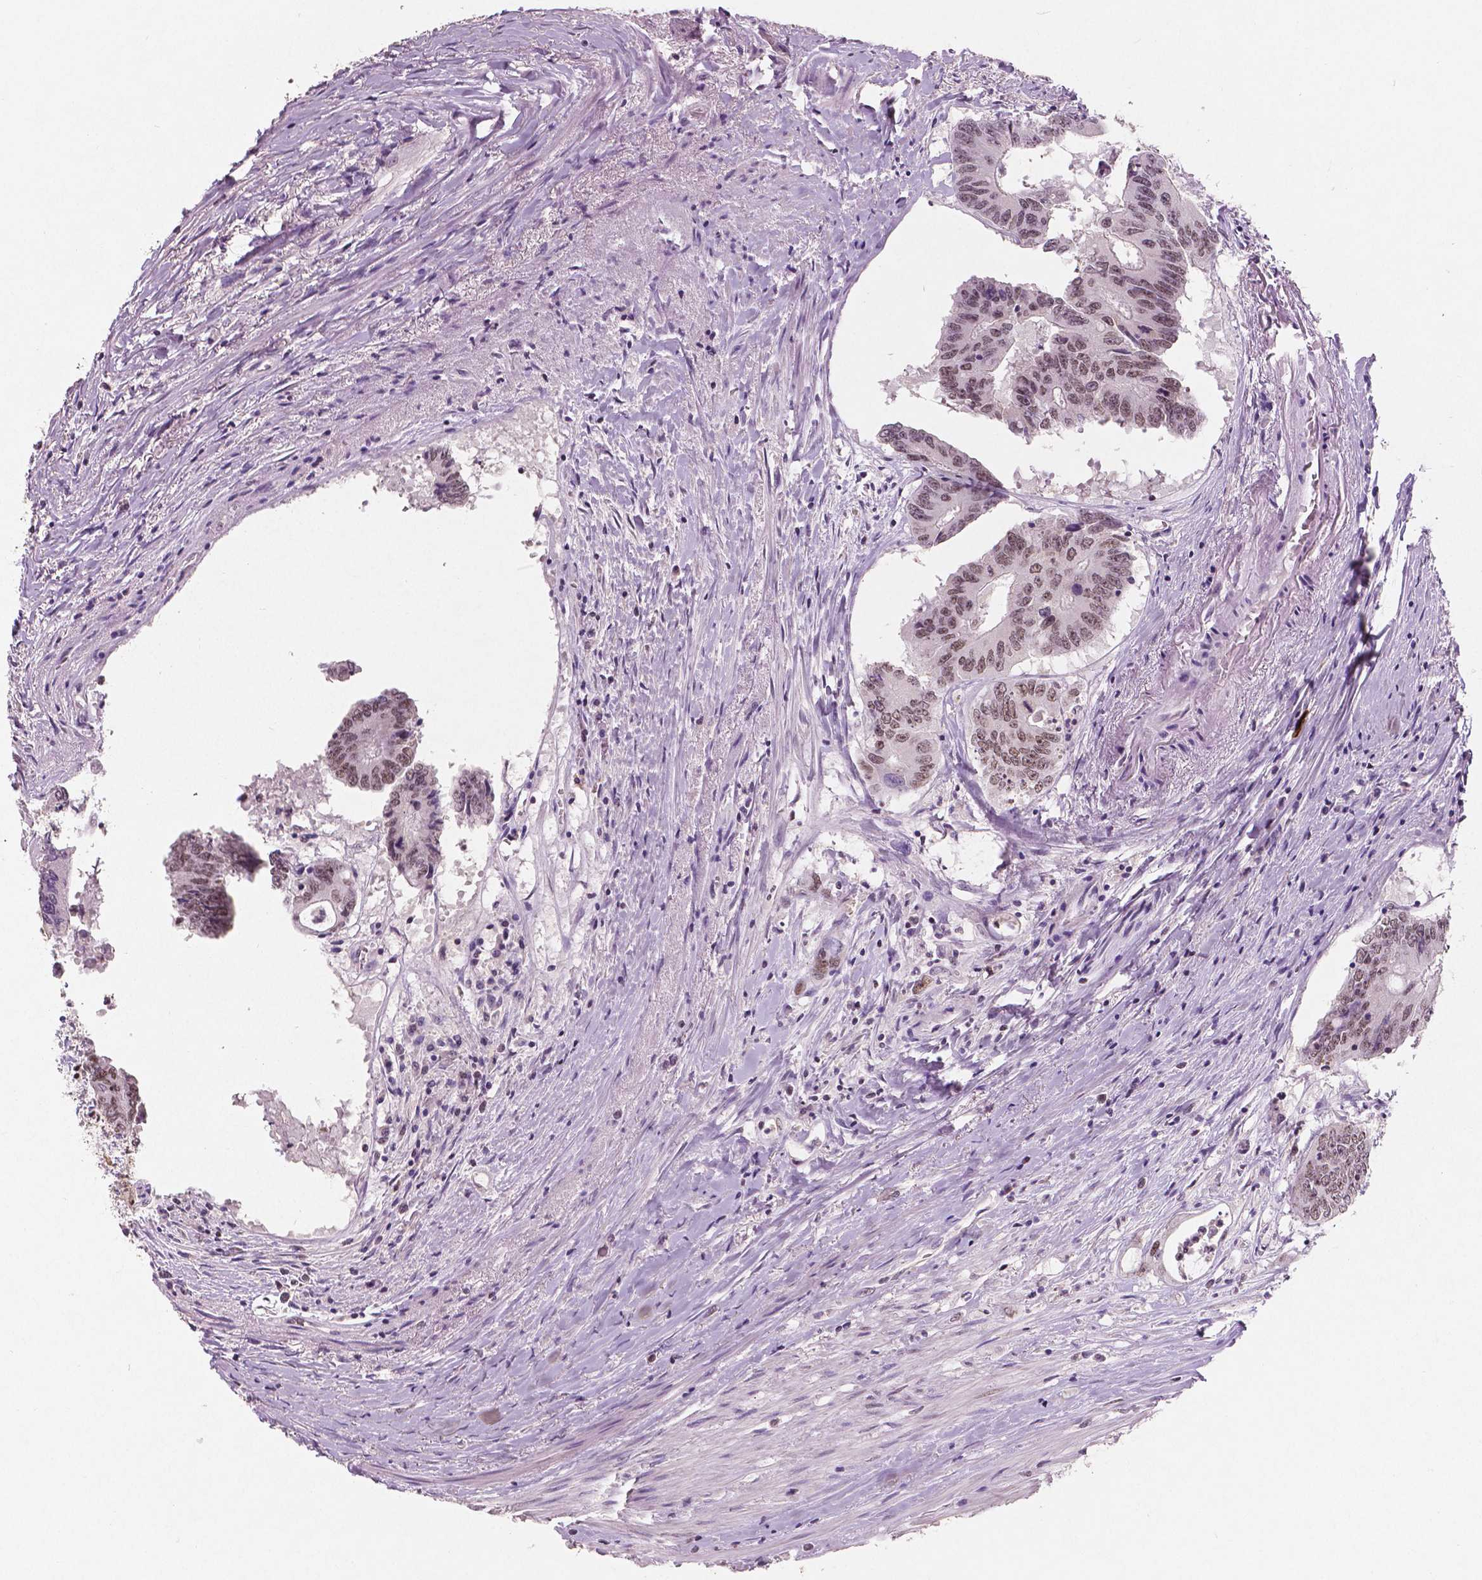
{"staining": {"intensity": "moderate", "quantity": ">75%", "location": "nuclear"}, "tissue": "colorectal cancer", "cell_type": "Tumor cells", "image_type": "cancer", "snomed": [{"axis": "morphology", "description": "Adenocarcinoma, NOS"}, {"axis": "topography", "description": "Rectum"}], "caption": "This is a photomicrograph of immunohistochemistry staining of colorectal cancer (adenocarcinoma), which shows moderate expression in the nuclear of tumor cells.", "gene": "BRD4", "patient": {"sex": "male", "age": 59}}